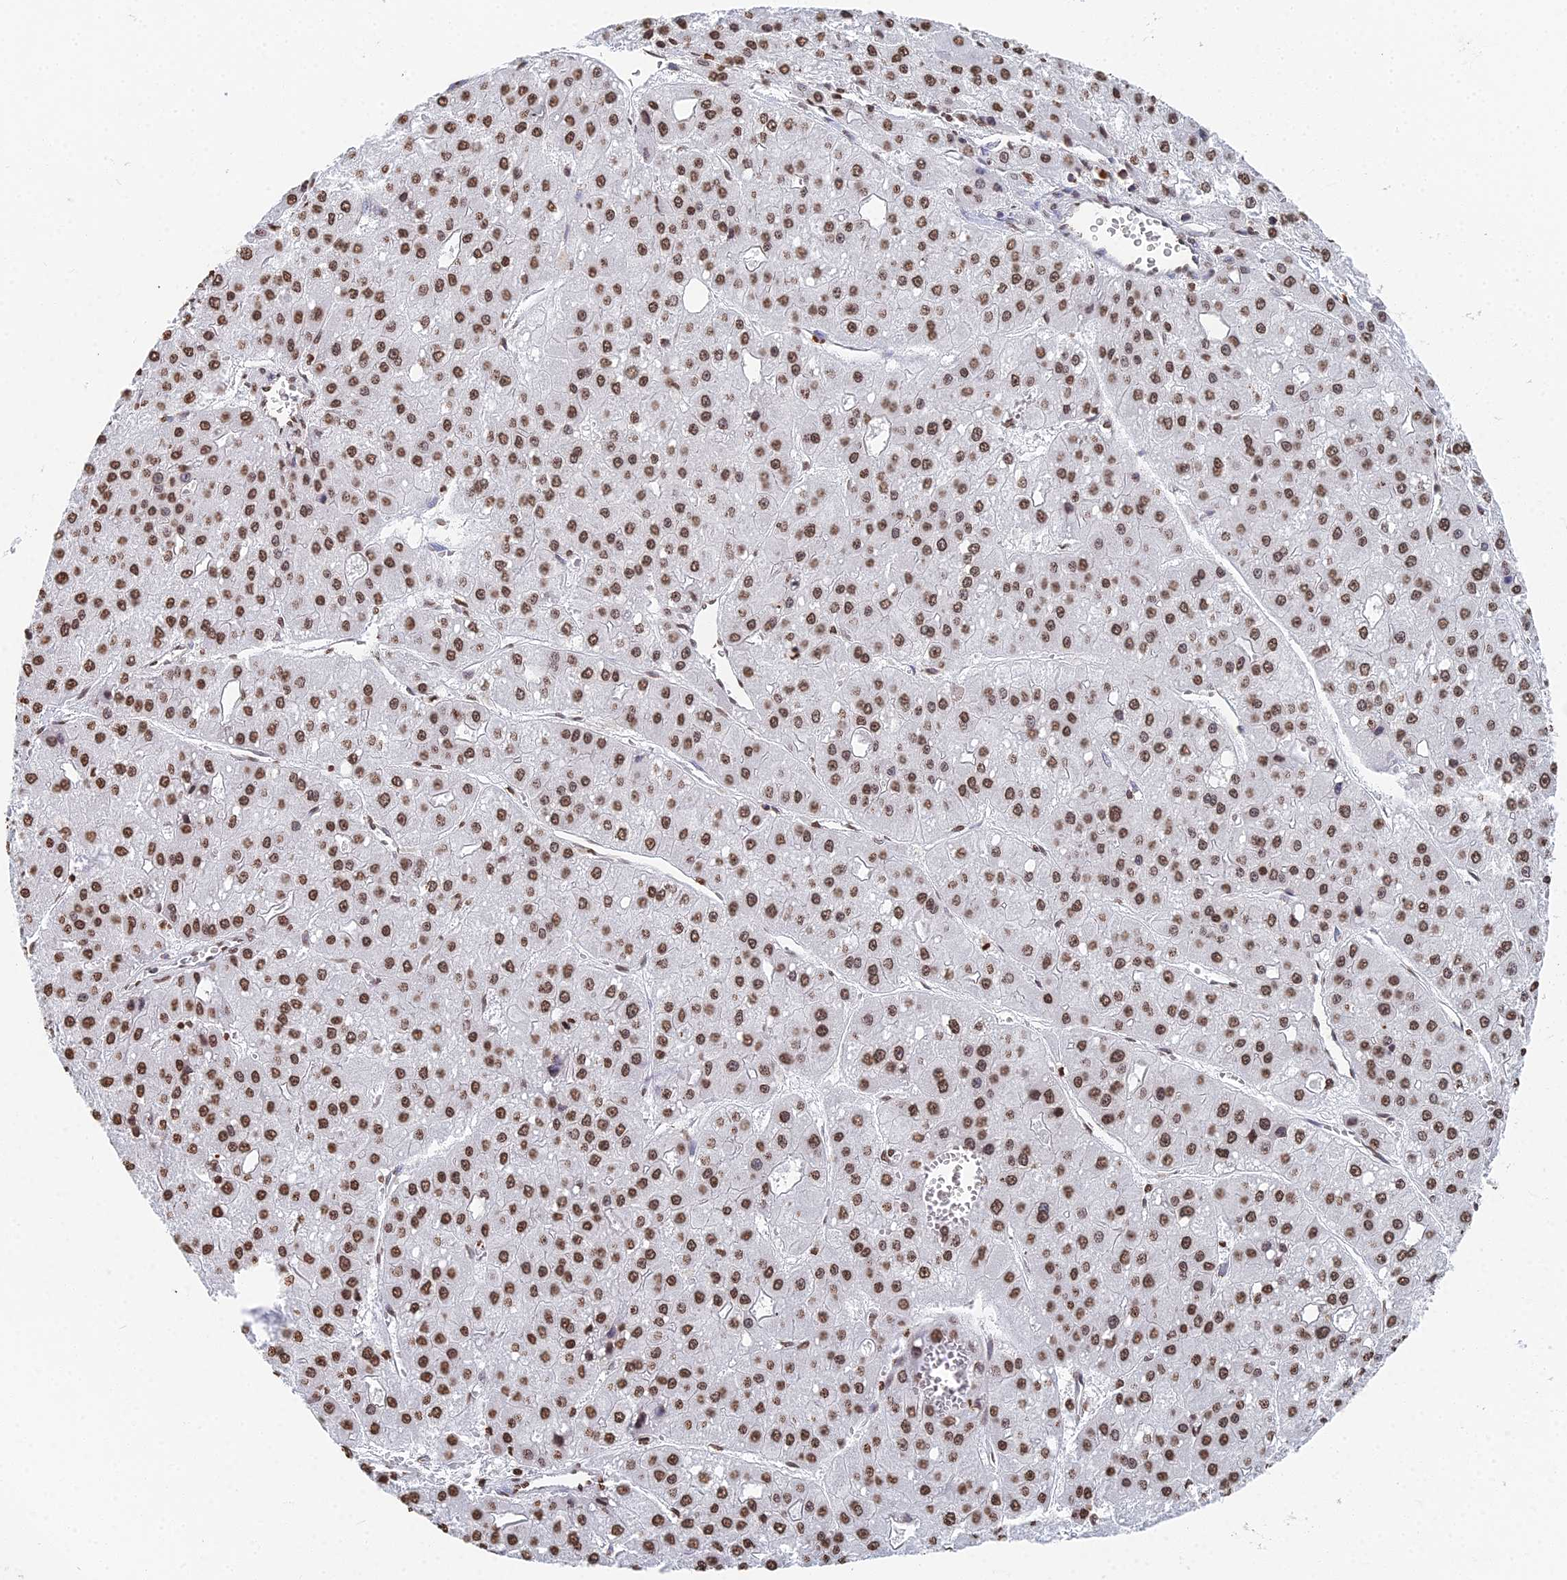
{"staining": {"intensity": "strong", "quantity": ">75%", "location": "nuclear"}, "tissue": "liver cancer", "cell_type": "Tumor cells", "image_type": "cancer", "snomed": [{"axis": "morphology", "description": "Carcinoma, Hepatocellular, NOS"}, {"axis": "topography", "description": "Liver"}], "caption": "IHC micrograph of liver cancer stained for a protein (brown), which demonstrates high levels of strong nuclear expression in approximately >75% of tumor cells.", "gene": "GBP3", "patient": {"sex": "male", "age": 47}}